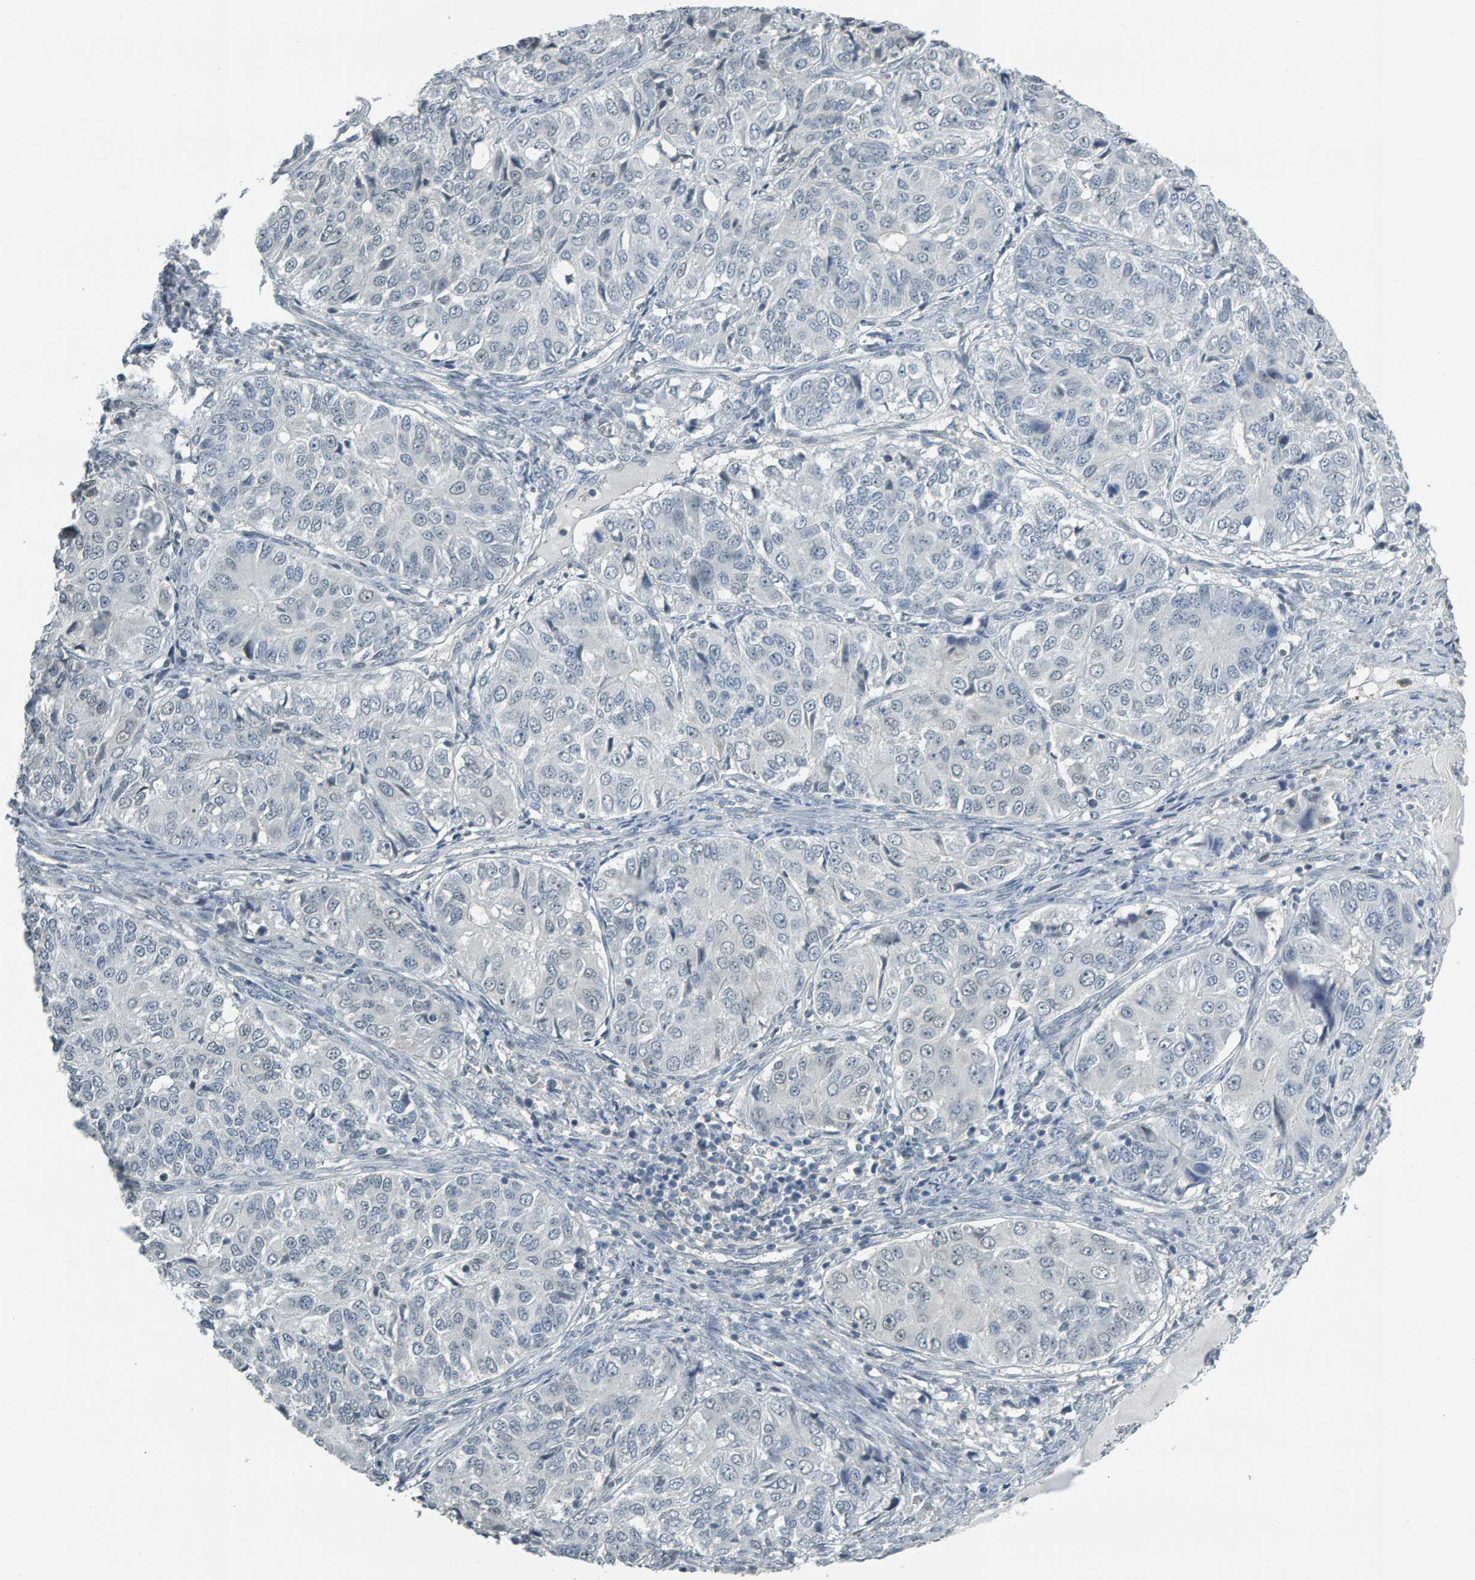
{"staining": {"intensity": "negative", "quantity": "none", "location": "none"}, "tissue": "ovarian cancer", "cell_type": "Tumor cells", "image_type": "cancer", "snomed": [{"axis": "morphology", "description": "Carcinoma, endometroid"}, {"axis": "topography", "description": "Ovary"}], "caption": "This is a histopathology image of IHC staining of ovarian cancer, which shows no positivity in tumor cells. Brightfield microscopy of IHC stained with DAB (brown) and hematoxylin (blue), captured at high magnification.", "gene": "PYY", "patient": {"sex": "female", "age": 51}}